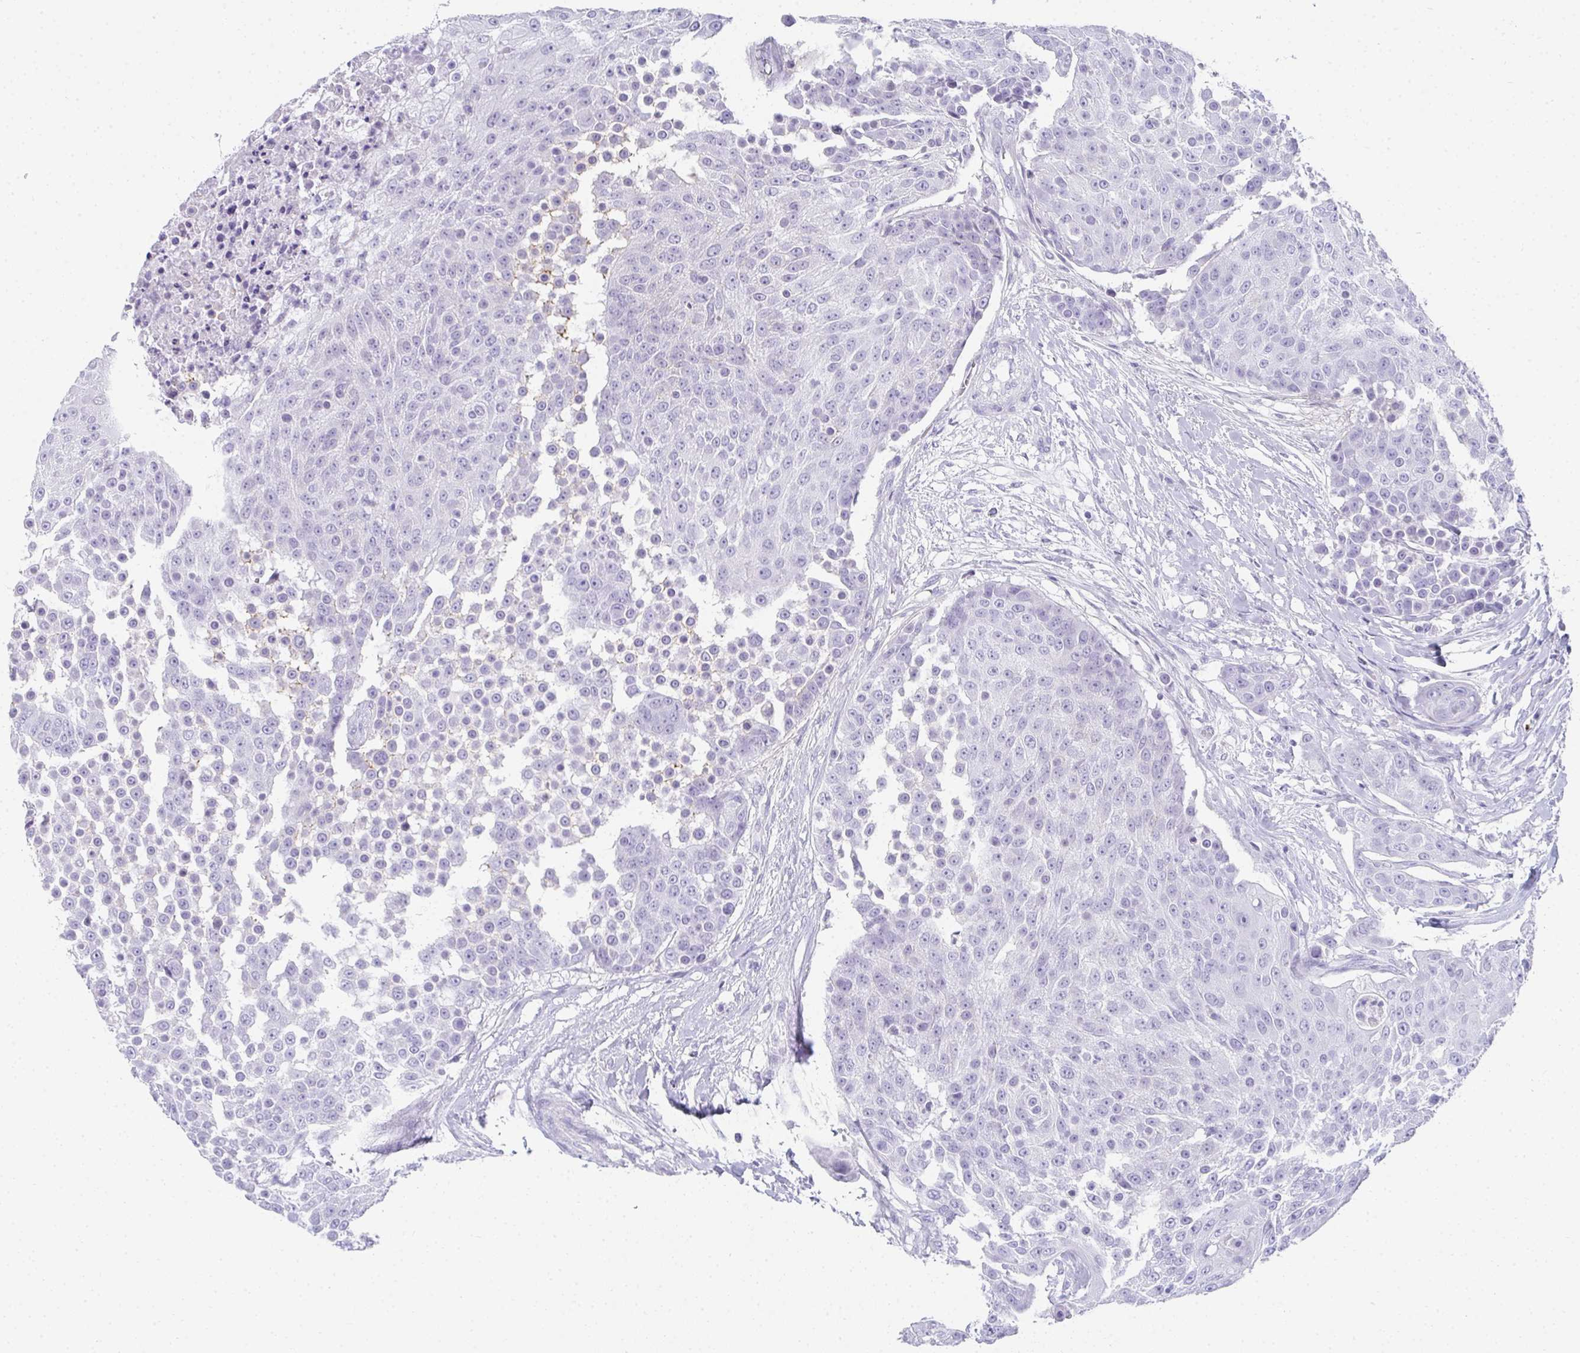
{"staining": {"intensity": "negative", "quantity": "none", "location": "none"}, "tissue": "urothelial cancer", "cell_type": "Tumor cells", "image_type": "cancer", "snomed": [{"axis": "morphology", "description": "Urothelial carcinoma, High grade"}, {"axis": "topography", "description": "Urinary bladder"}], "caption": "DAB immunohistochemical staining of urothelial cancer displays no significant positivity in tumor cells.", "gene": "RLF", "patient": {"sex": "female", "age": 63}}